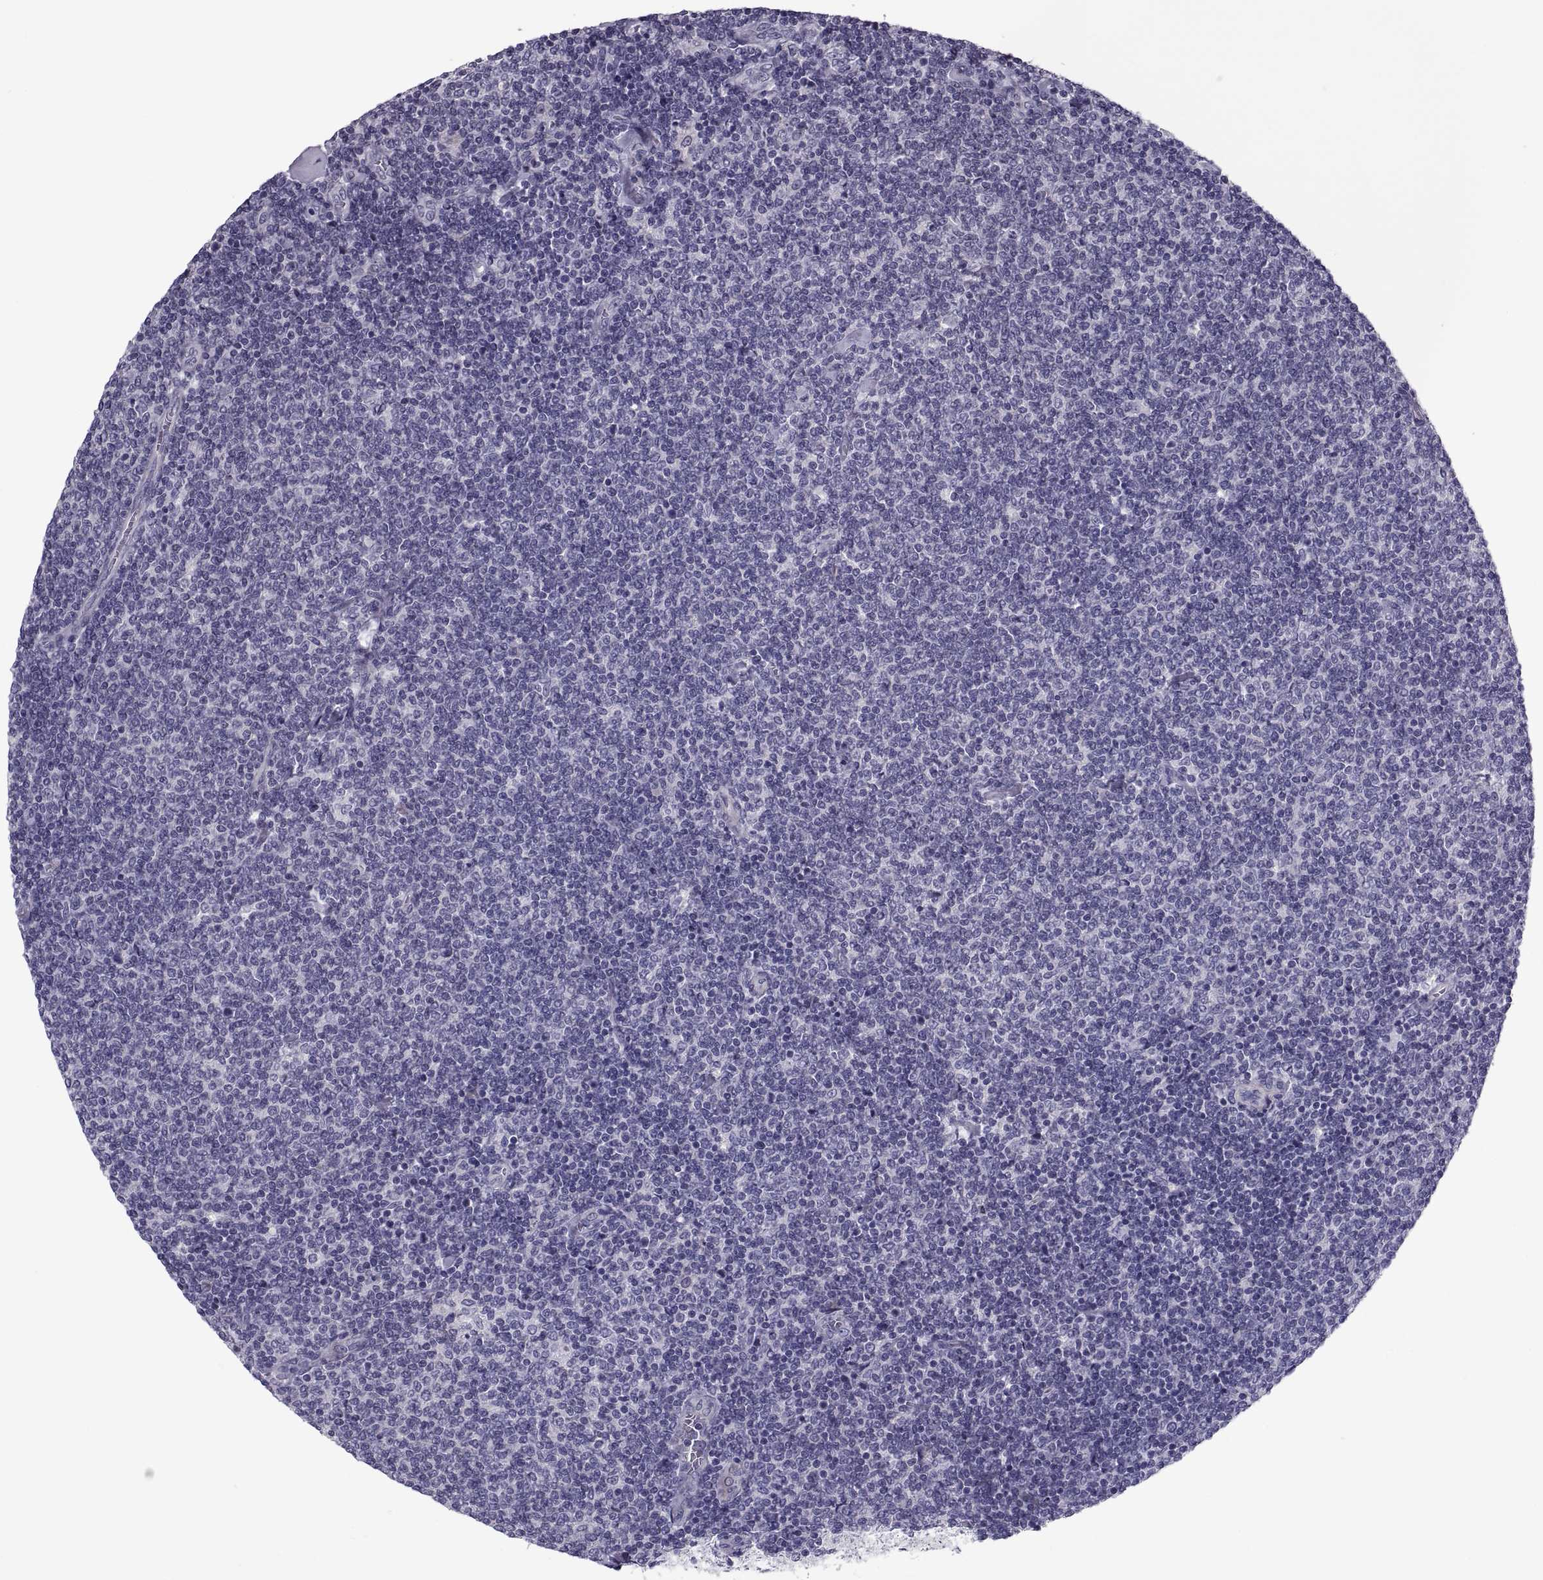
{"staining": {"intensity": "negative", "quantity": "none", "location": "none"}, "tissue": "lymphoma", "cell_type": "Tumor cells", "image_type": "cancer", "snomed": [{"axis": "morphology", "description": "Malignant lymphoma, non-Hodgkin's type, Low grade"}, {"axis": "topography", "description": "Lymph node"}], "caption": "This micrograph is of lymphoma stained with immunohistochemistry (IHC) to label a protein in brown with the nuclei are counter-stained blue. There is no positivity in tumor cells.", "gene": "PDZRN4", "patient": {"sex": "male", "age": 52}}